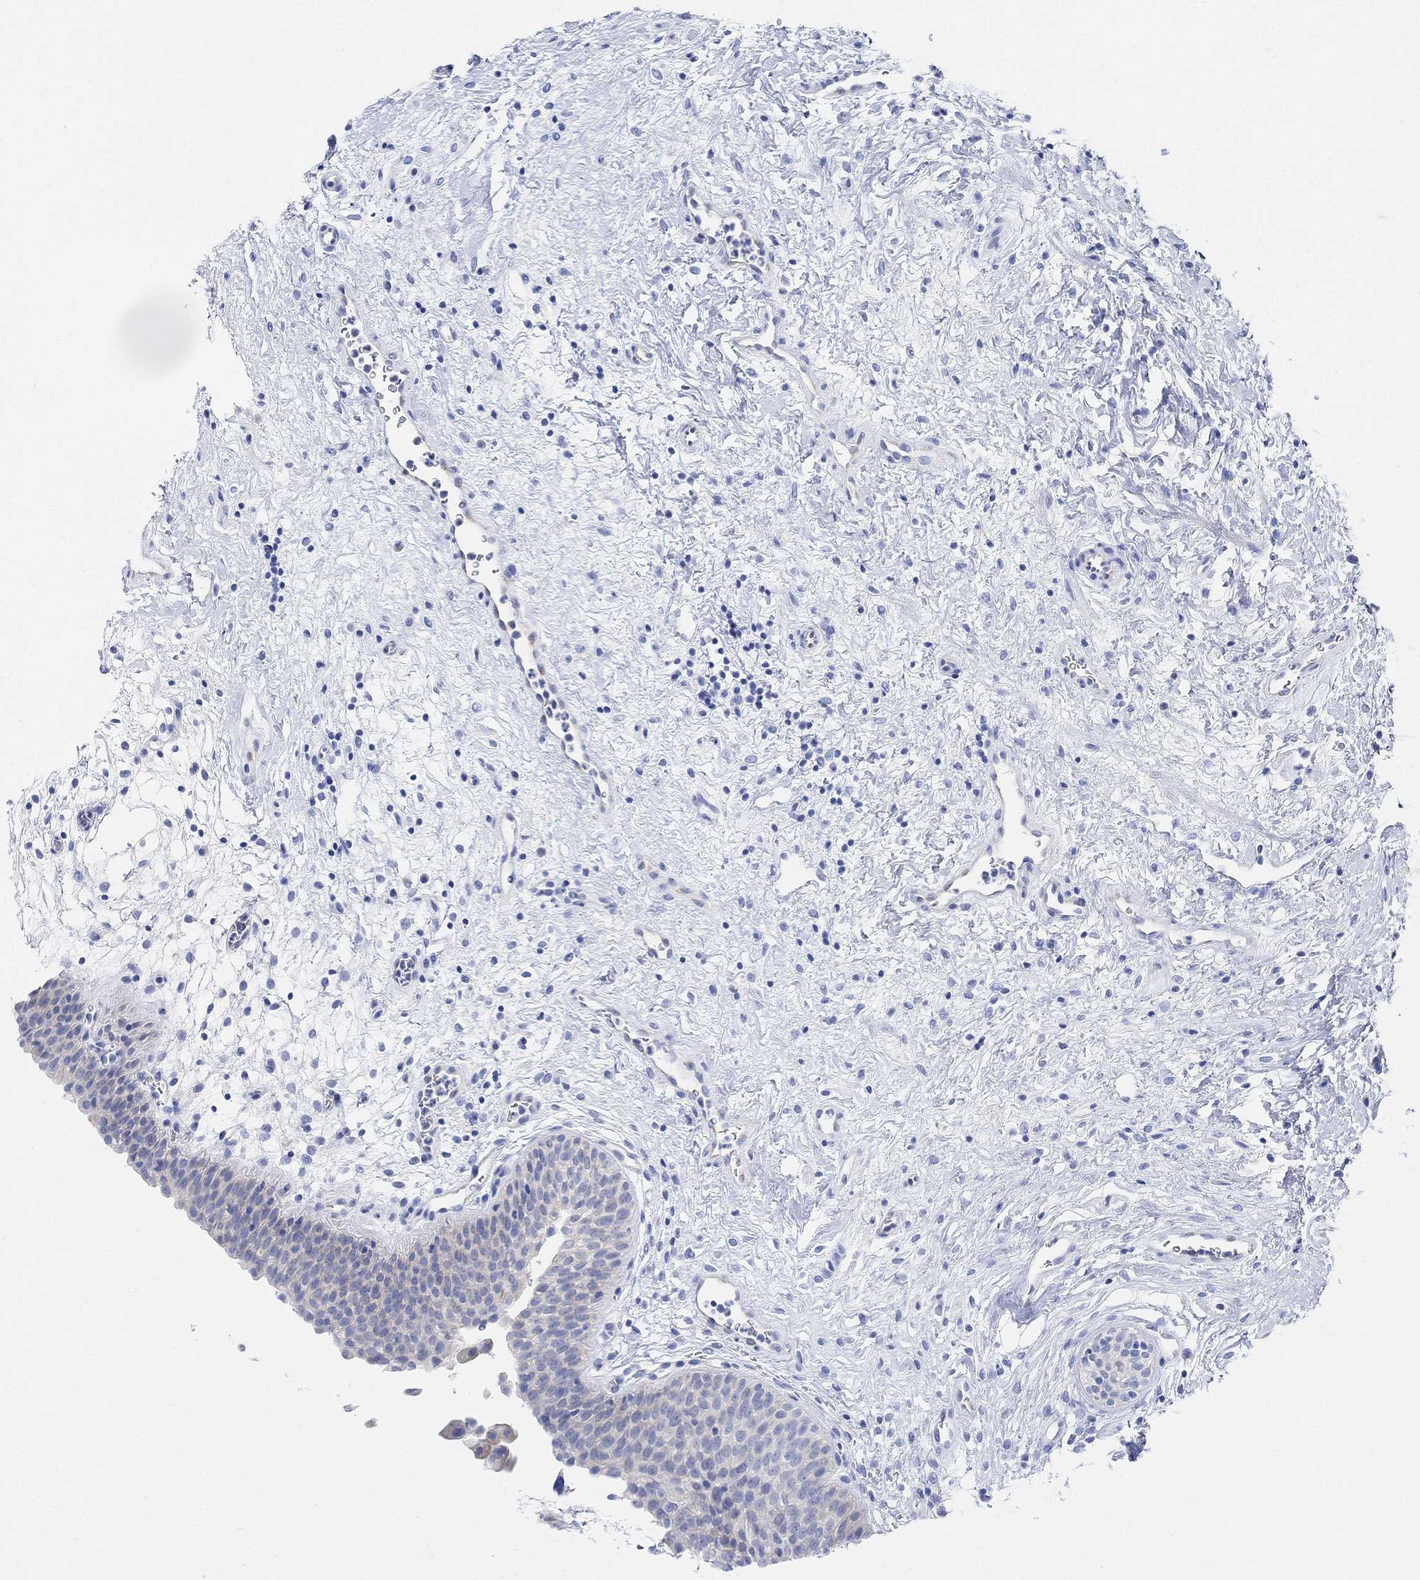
{"staining": {"intensity": "negative", "quantity": "none", "location": "none"}, "tissue": "urinary bladder", "cell_type": "Urothelial cells", "image_type": "normal", "snomed": [{"axis": "morphology", "description": "Normal tissue, NOS"}, {"axis": "topography", "description": "Urinary bladder"}], "caption": "Protein analysis of unremarkable urinary bladder displays no significant staining in urothelial cells. Nuclei are stained in blue.", "gene": "RETNLB", "patient": {"sex": "male", "age": 37}}